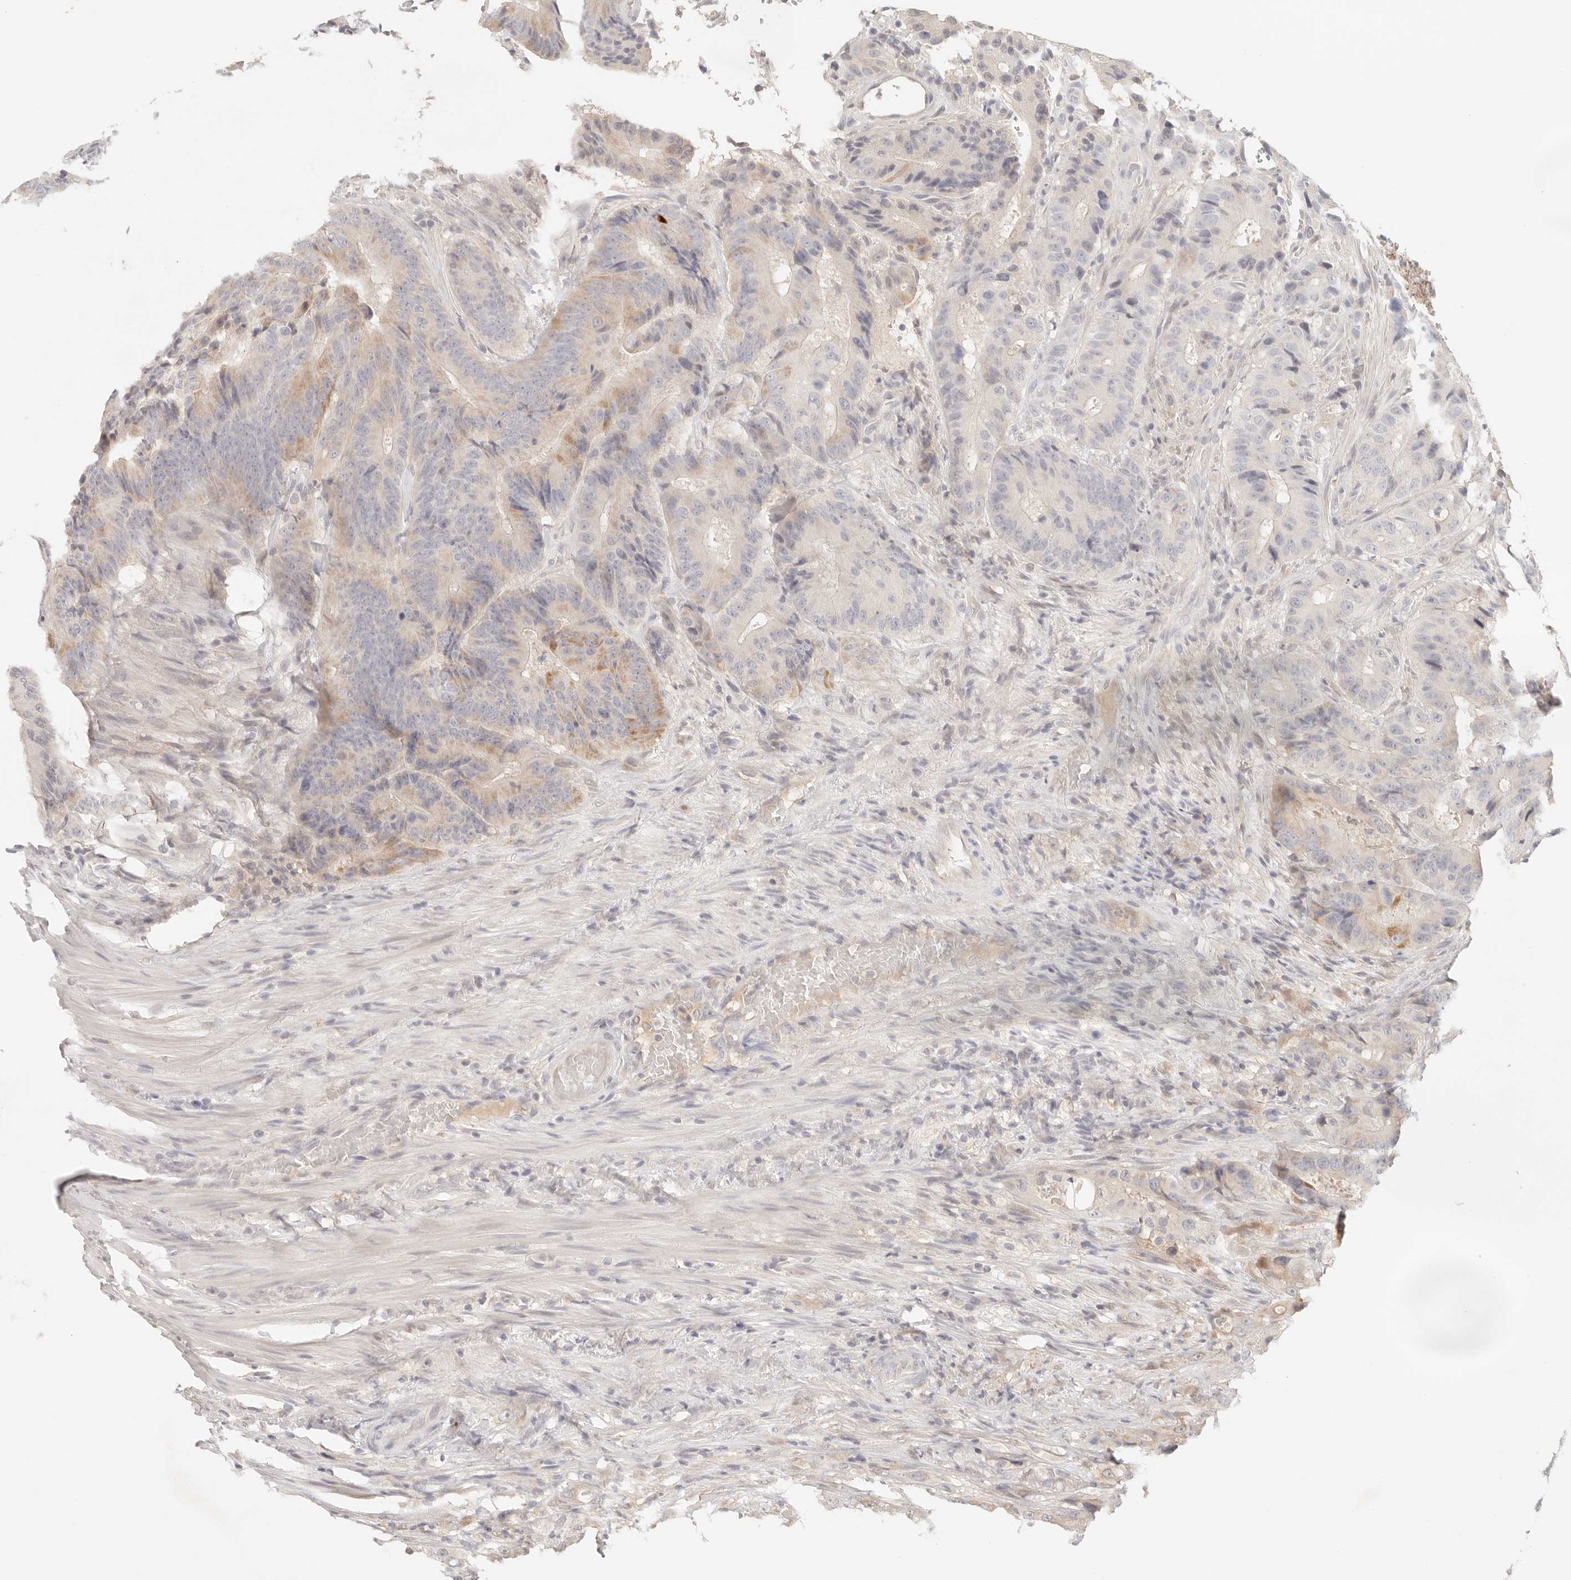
{"staining": {"intensity": "weak", "quantity": "25%-75%", "location": "cytoplasmic/membranous"}, "tissue": "colorectal cancer", "cell_type": "Tumor cells", "image_type": "cancer", "snomed": [{"axis": "morphology", "description": "Adenocarcinoma, NOS"}, {"axis": "topography", "description": "Colon"}], "caption": "Immunohistochemistry (DAB) staining of colorectal cancer (adenocarcinoma) demonstrates weak cytoplasmic/membranous protein staining in approximately 25%-75% of tumor cells.", "gene": "SPHK1", "patient": {"sex": "male", "age": 83}}